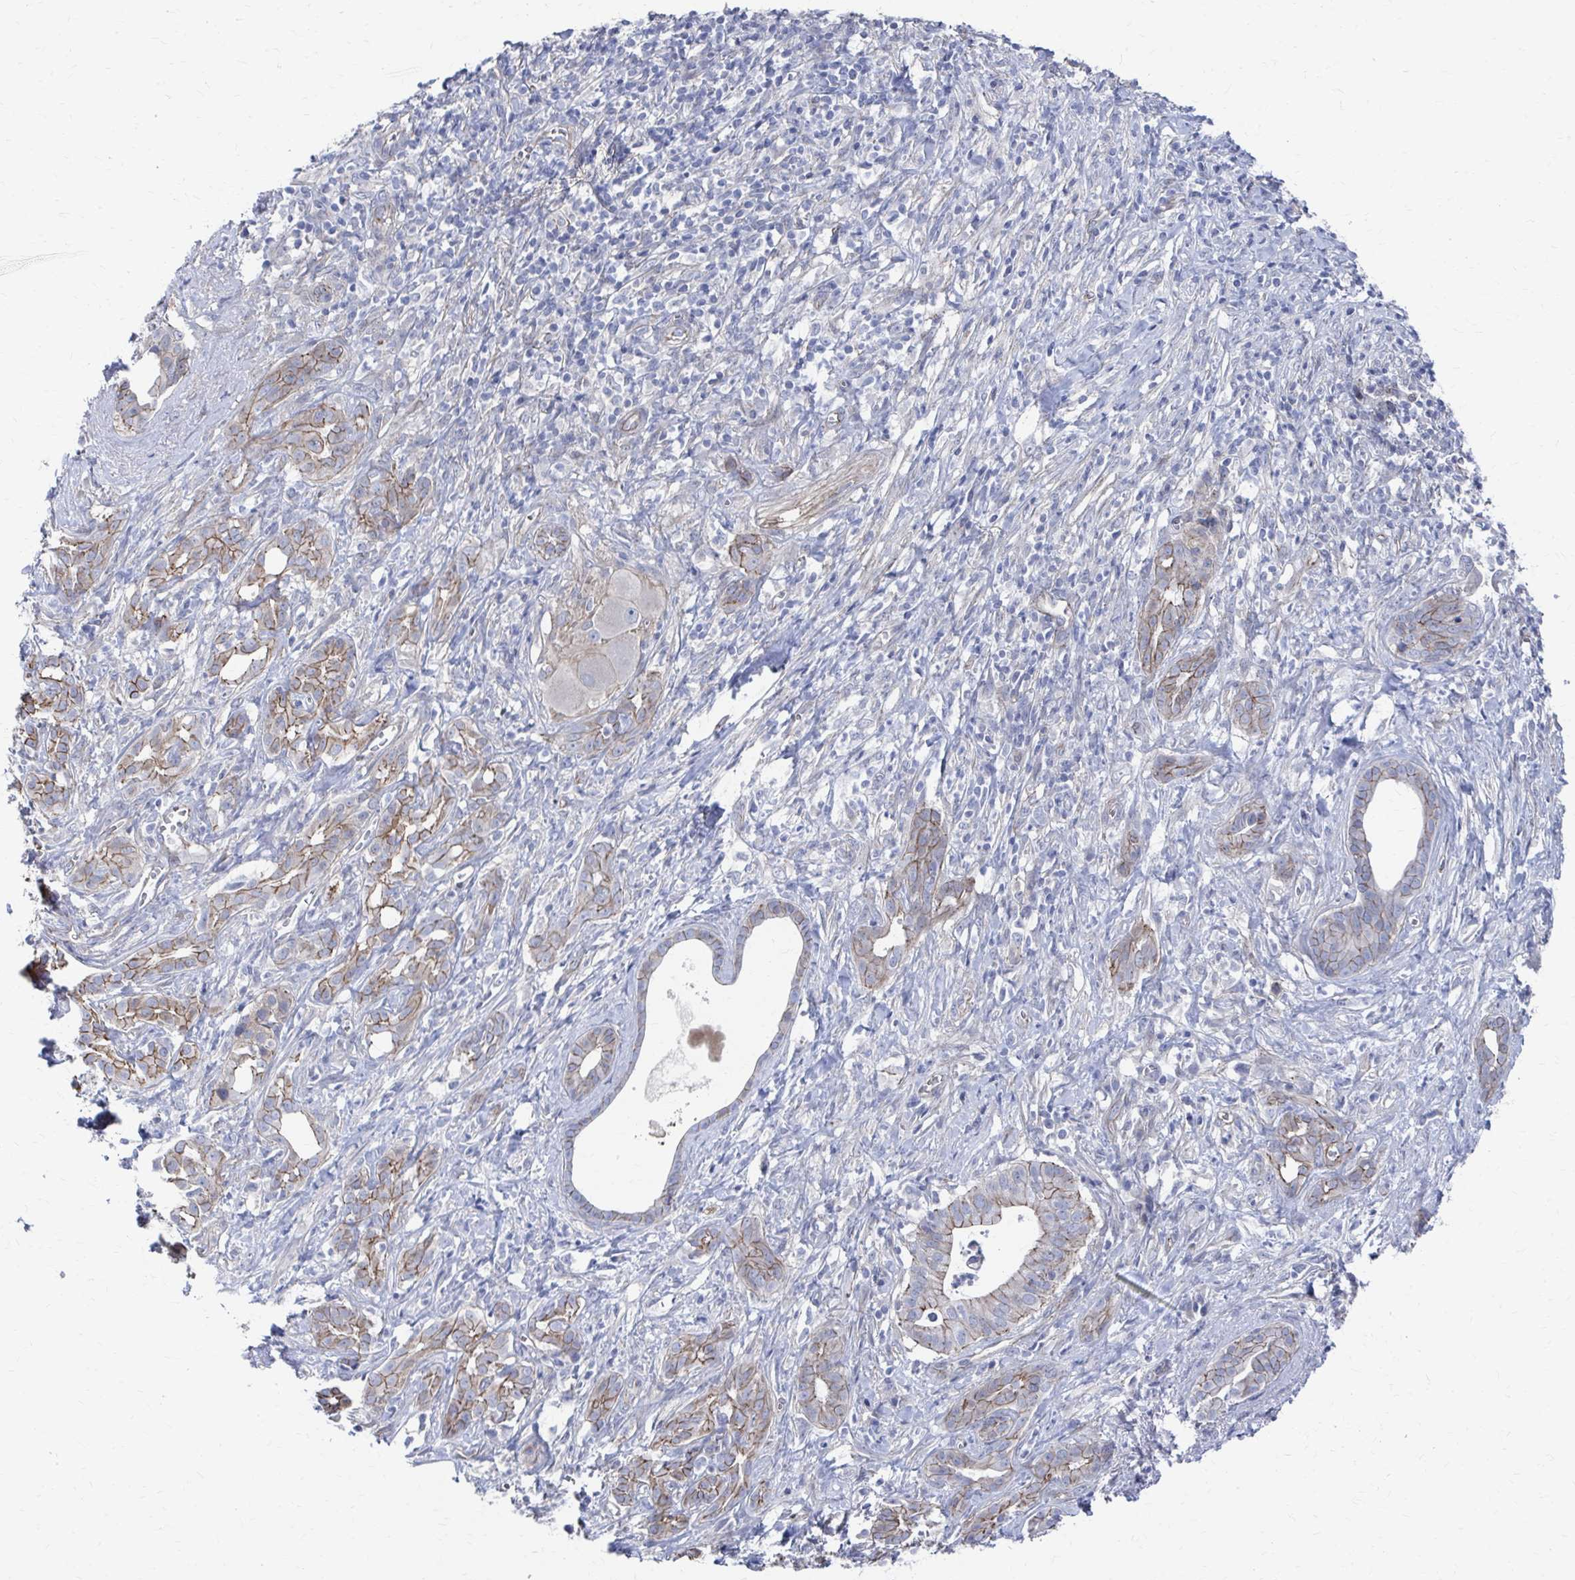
{"staining": {"intensity": "moderate", "quantity": ">75%", "location": "cytoplasmic/membranous"}, "tissue": "pancreatic cancer", "cell_type": "Tumor cells", "image_type": "cancer", "snomed": [{"axis": "morphology", "description": "Adenocarcinoma, NOS"}, {"axis": "topography", "description": "Pancreas"}], "caption": "An immunohistochemistry image of tumor tissue is shown. Protein staining in brown shows moderate cytoplasmic/membranous positivity in pancreatic cancer (adenocarcinoma) within tumor cells.", "gene": "PLEKHG7", "patient": {"sex": "male", "age": 61}}